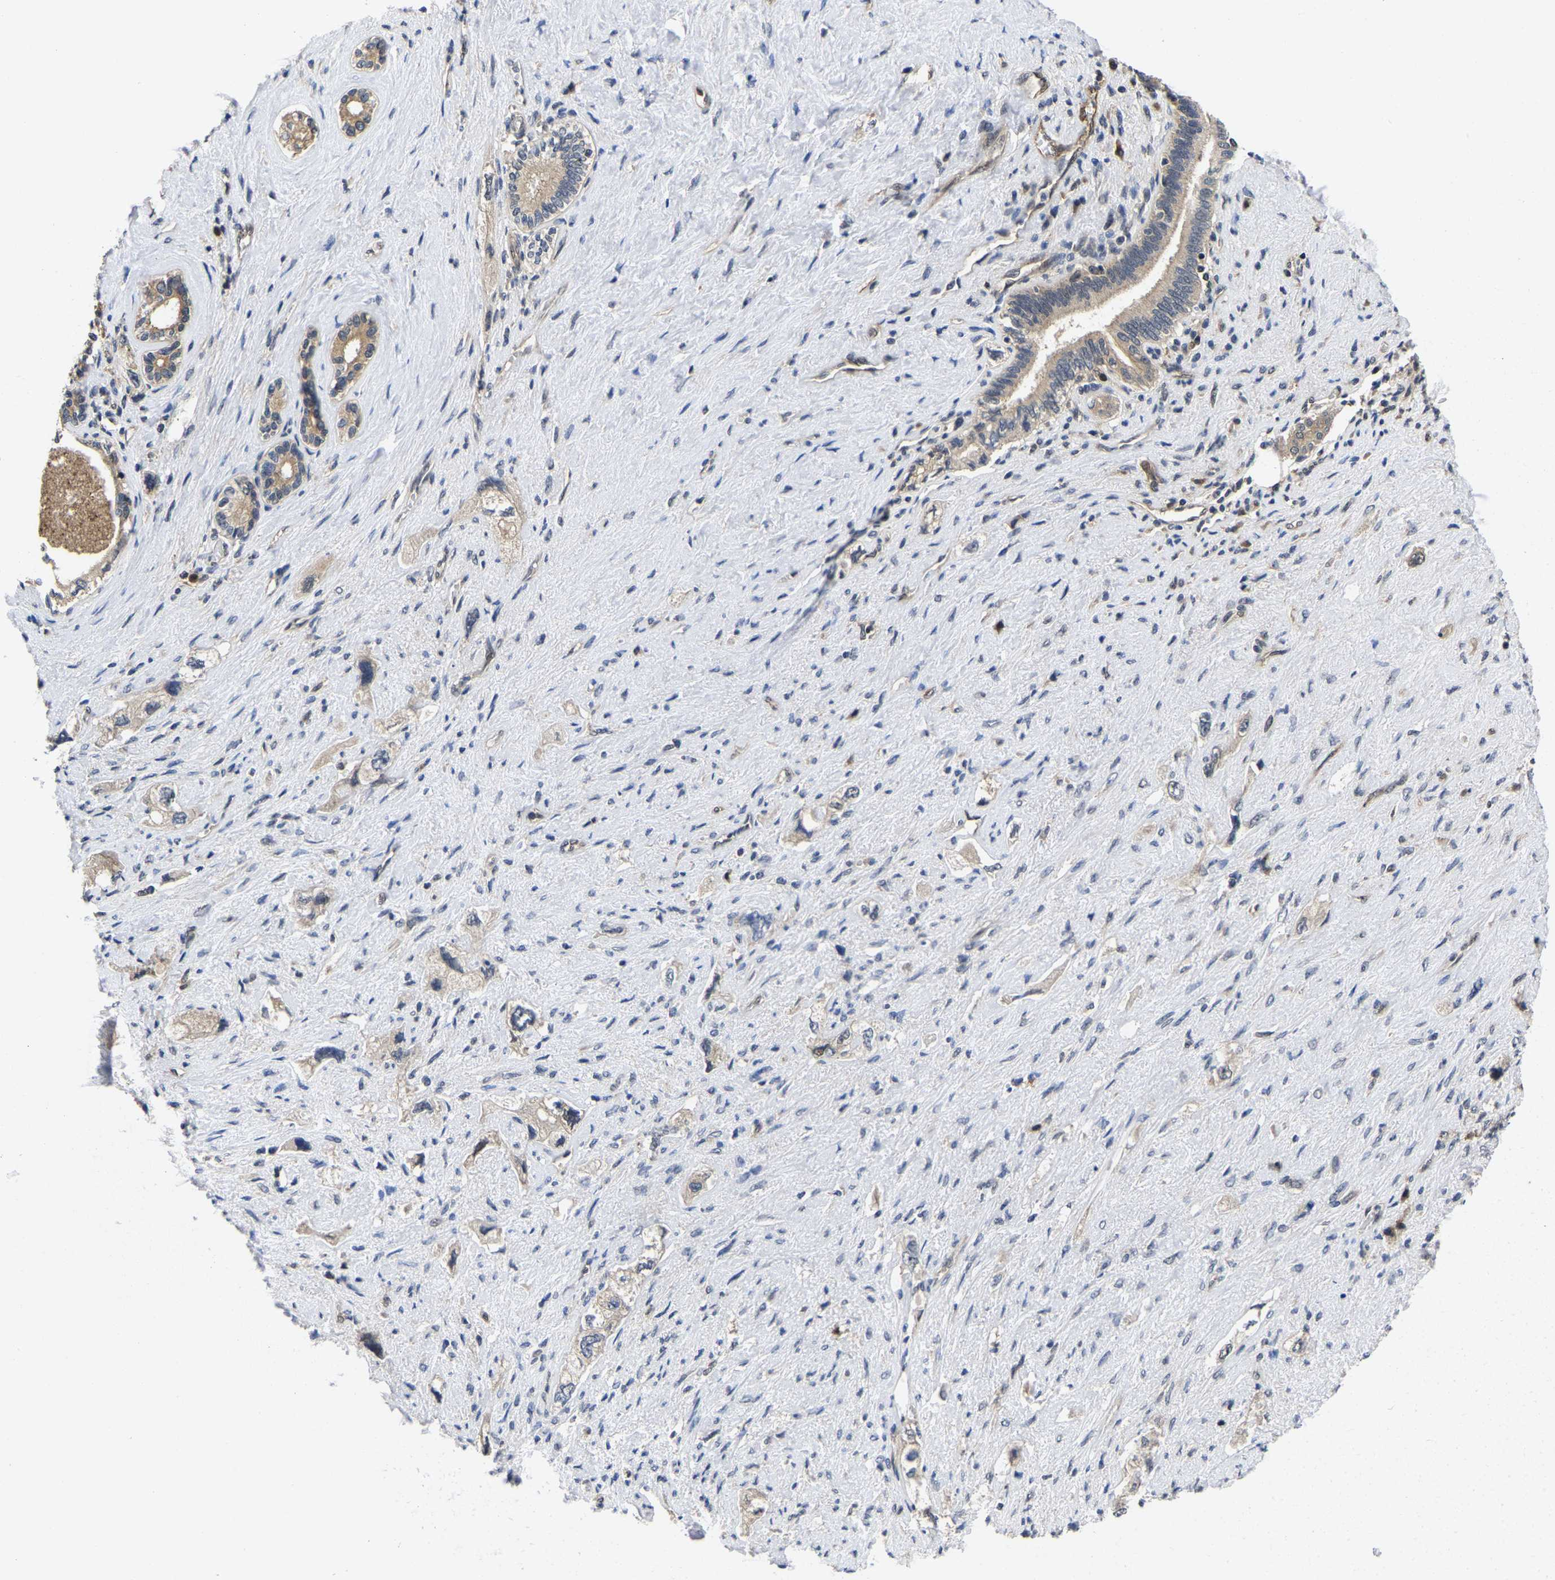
{"staining": {"intensity": "moderate", "quantity": ">75%", "location": "cytoplasmic/membranous,nuclear"}, "tissue": "pancreatic cancer", "cell_type": "Tumor cells", "image_type": "cancer", "snomed": [{"axis": "morphology", "description": "Adenocarcinoma, NOS"}, {"axis": "topography", "description": "Pancreas"}], "caption": "Protein analysis of adenocarcinoma (pancreatic) tissue shows moderate cytoplasmic/membranous and nuclear staining in about >75% of tumor cells.", "gene": "MCOLN2", "patient": {"sex": "female", "age": 73}}